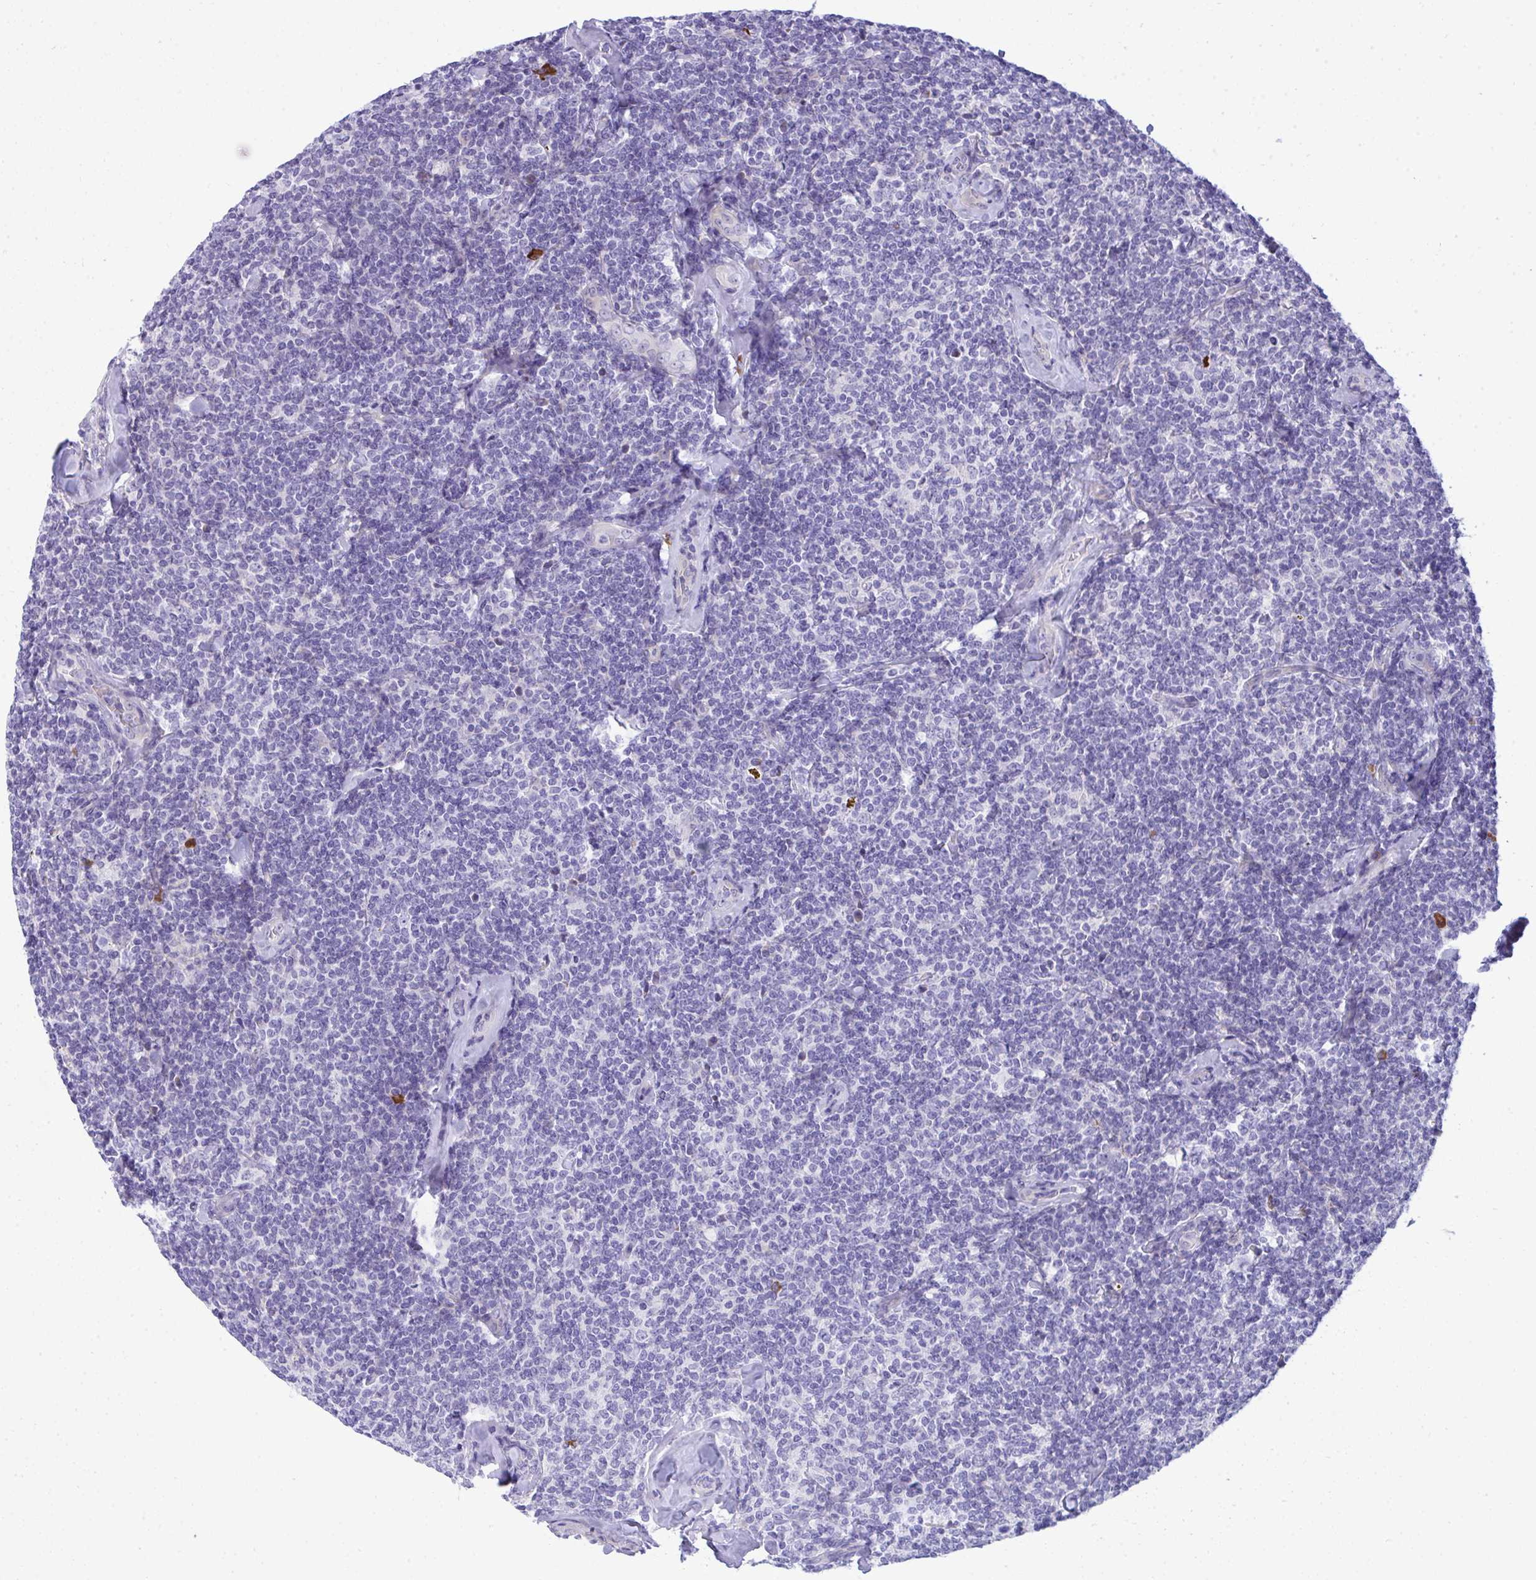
{"staining": {"intensity": "negative", "quantity": "none", "location": "none"}, "tissue": "lymphoma", "cell_type": "Tumor cells", "image_type": "cancer", "snomed": [{"axis": "morphology", "description": "Malignant lymphoma, non-Hodgkin's type, Low grade"}, {"axis": "topography", "description": "Lymph node"}], "caption": "A photomicrograph of human lymphoma is negative for staining in tumor cells.", "gene": "PUS7L", "patient": {"sex": "female", "age": 56}}